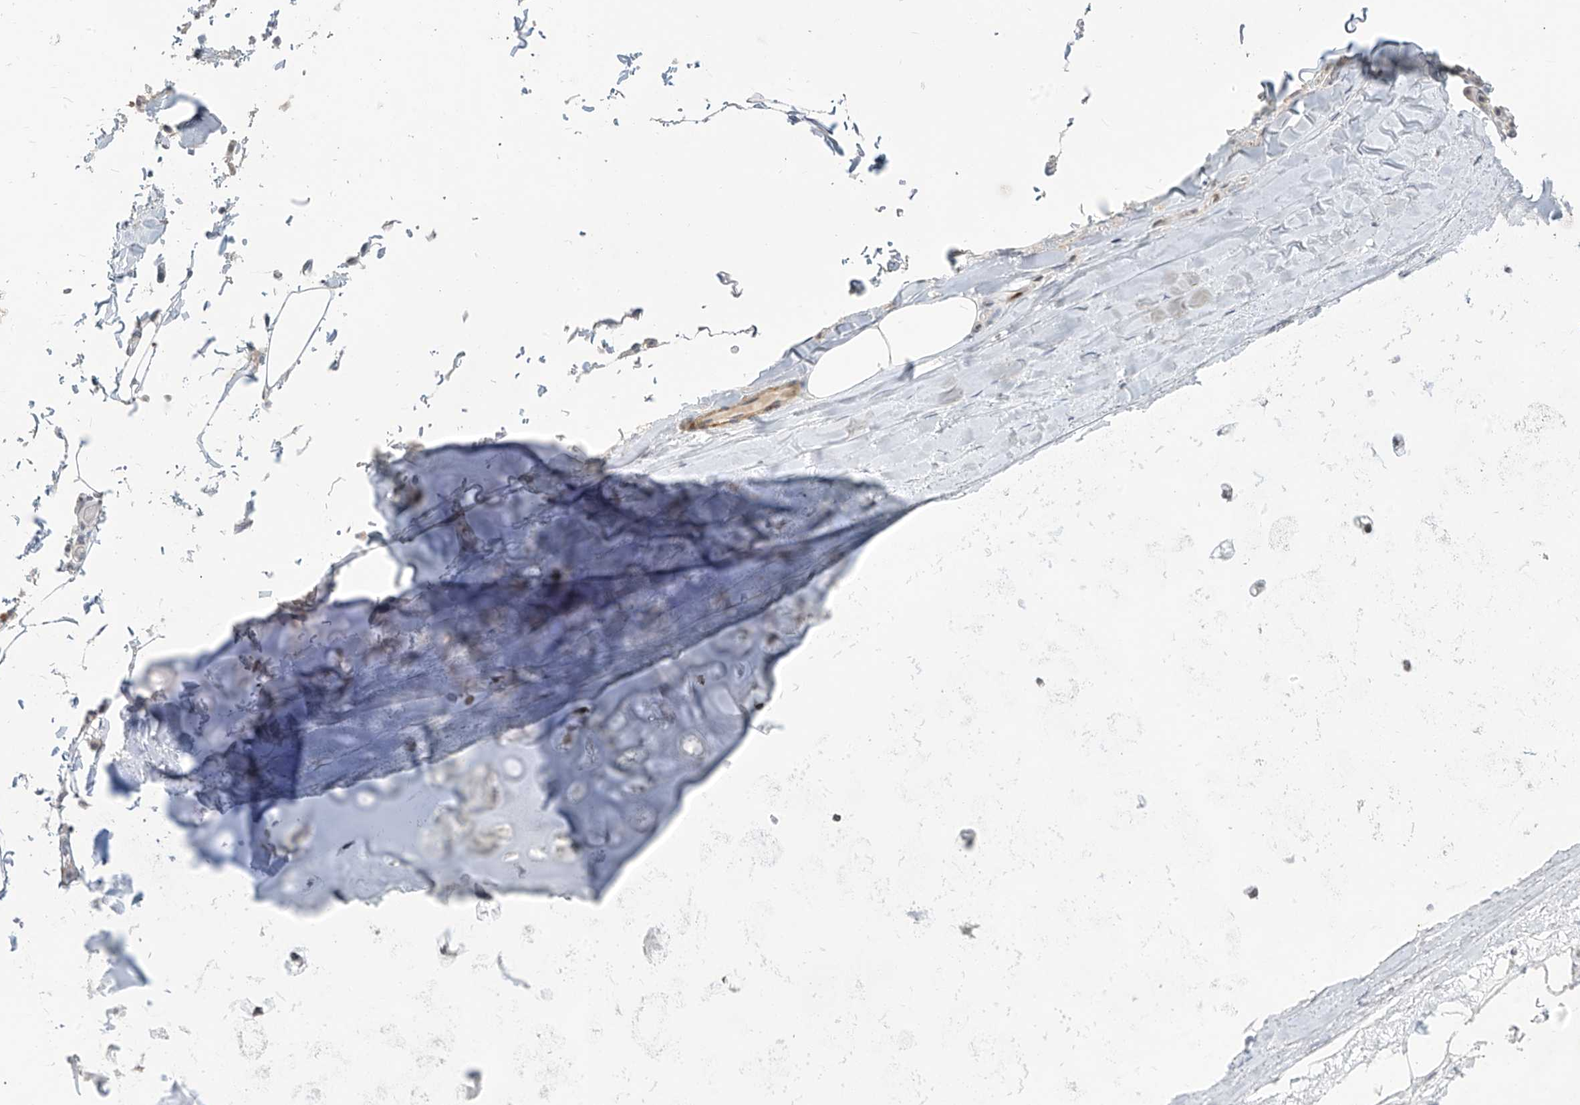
{"staining": {"intensity": "negative", "quantity": "none", "location": "none"}, "tissue": "adipose tissue", "cell_type": "Adipocytes", "image_type": "normal", "snomed": [{"axis": "morphology", "description": "Normal tissue, NOS"}, {"axis": "topography", "description": "Bronchus"}], "caption": "High power microscopy photomicrograph of an IHC histopathology image of normal adipose tissue, revealing no significant positivity in adipocytes.", "gene": "METAP1D", "patient": {"sex": "male", "age": 66}}